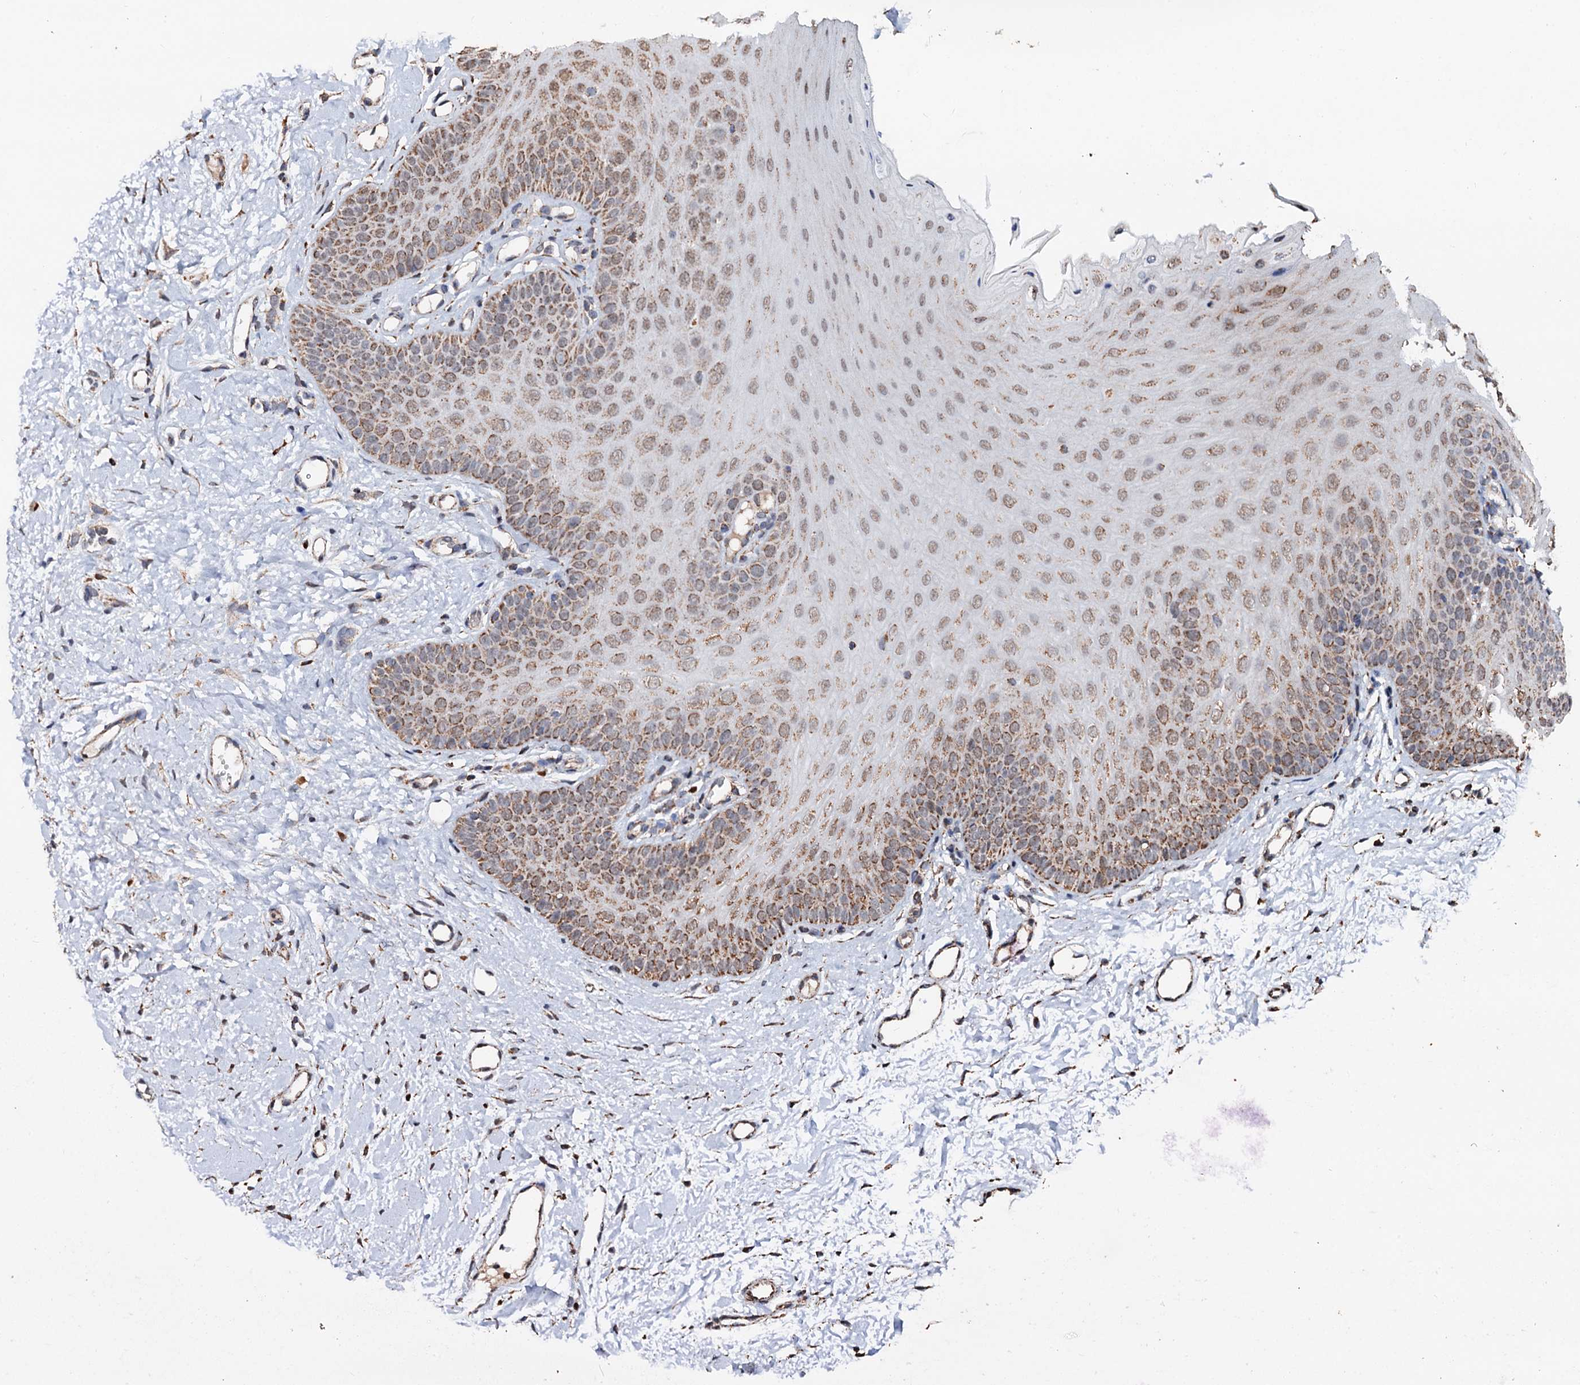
{"staining": {"intensity": "moderate", "quantity": ">75%", "location": "cytoplasmic/membranous"}, "tissue": "oral mucosa", "cell_type": "Squamous epithelial cells", "image_type": "normal", "snomed": [{"axis": "morphology", "description": "Normal tissue, NOS"}, {"axis": "topography", "description": "Oral tissue"}], "caption": "The immunohistochemical stain labels moderate cytoplasmic/membranous expression in squamous epithelial cells of normal oral mucosa.", "gene": "SECISBP2L", "patient": {"sex": "female", "age": 68}}